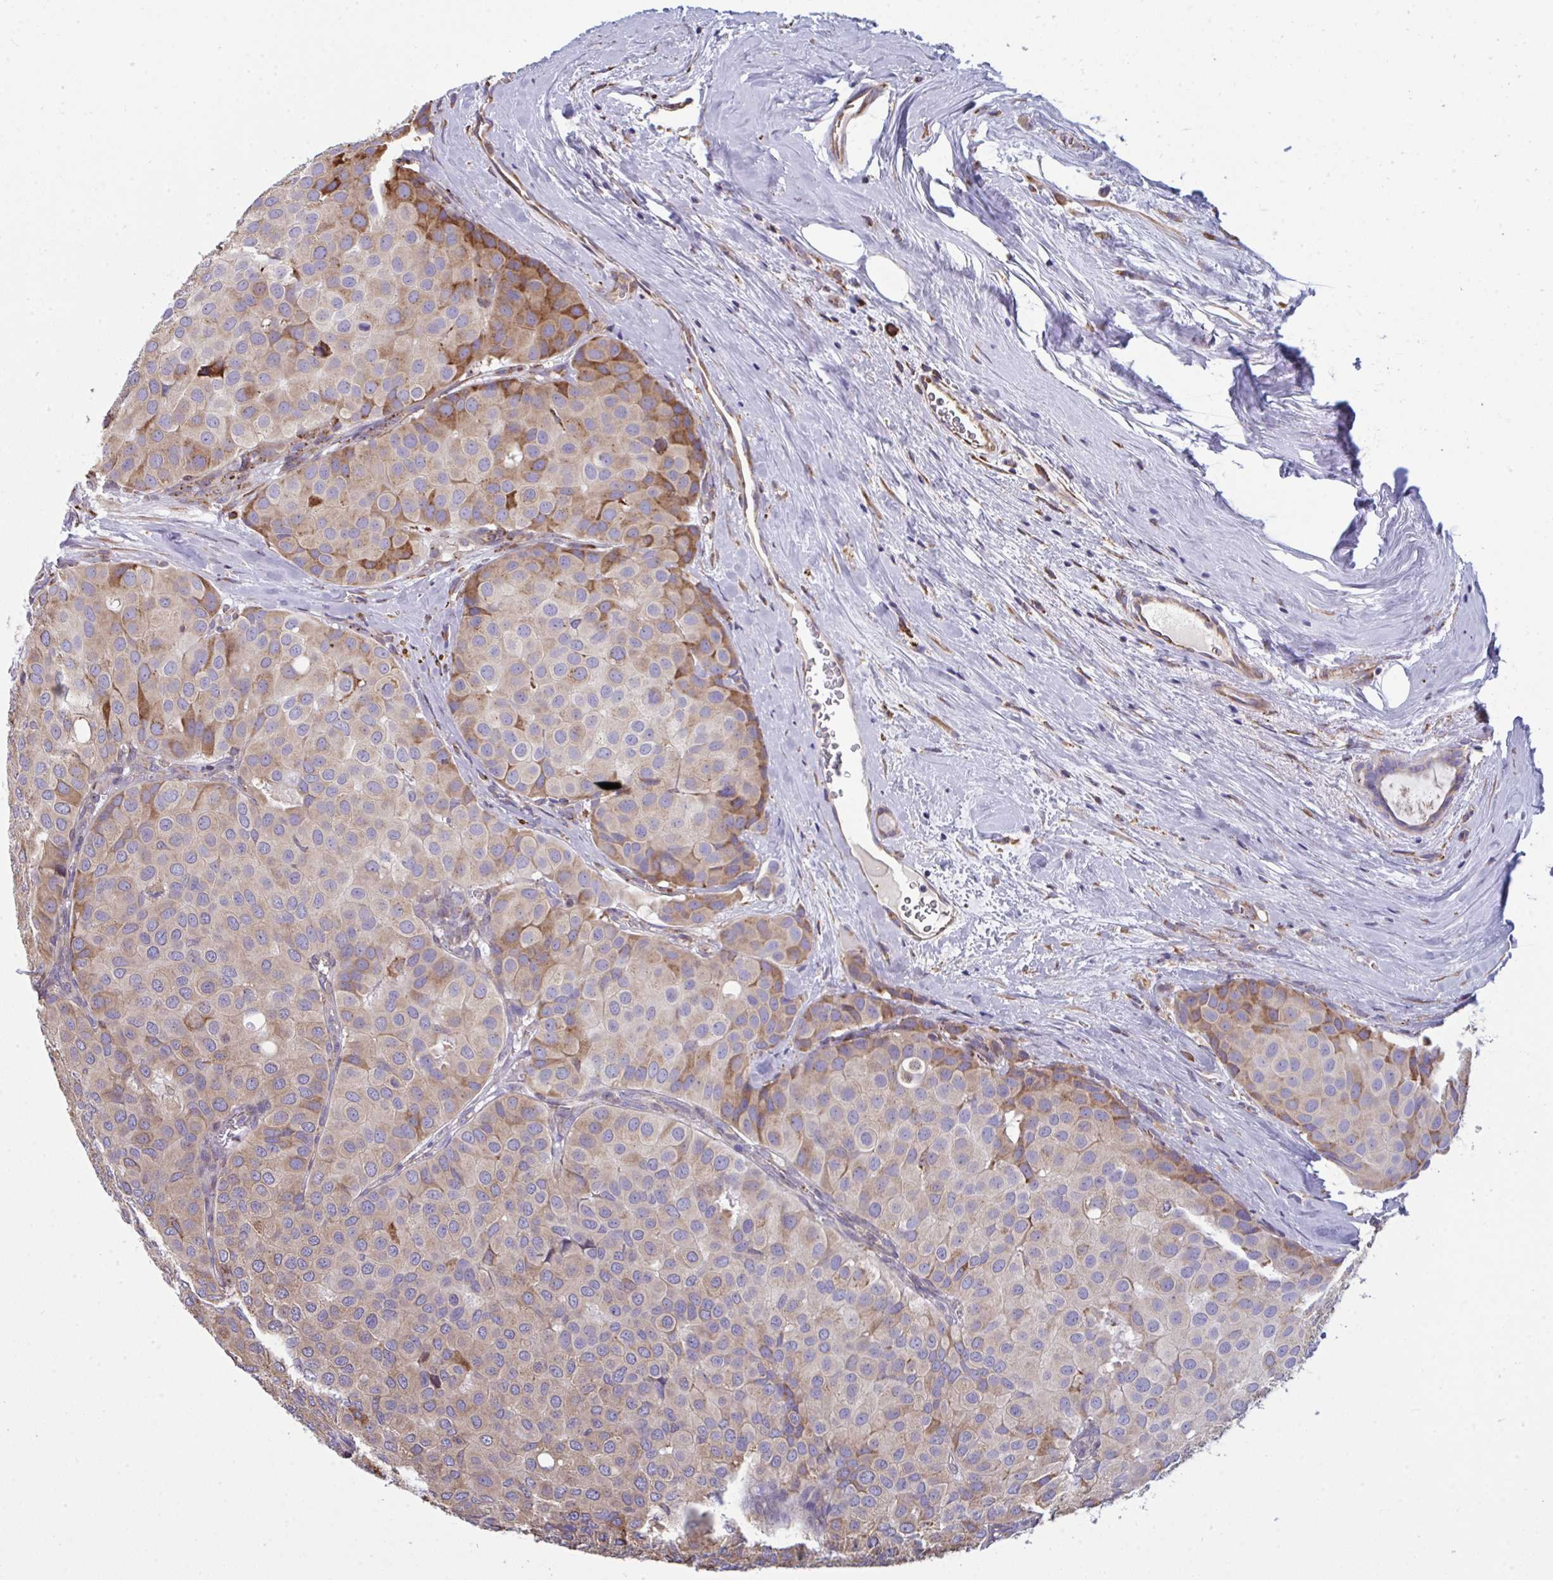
{"staining": {"intensity": "weak", "quantity": "25%-75%", "location": "cytoplasmic/membranous"}, "tissue": "breast cancer", "cell_type": "Tumor cells", "image_type": "cancer", "snomed": [{"axis": "morphology", "description": "Duct carcinoma"}, {"axis": "topography", "description": "Breast"}], "caption": "Protein expression analysis of breast cancer (intraductal carcinoma) demonstrates weak cytoplasmic/membranous positivity in about 25%-75% of tumor cells.", "gene": "MYMK", "patient": {"sex": "female", "age": 70}}